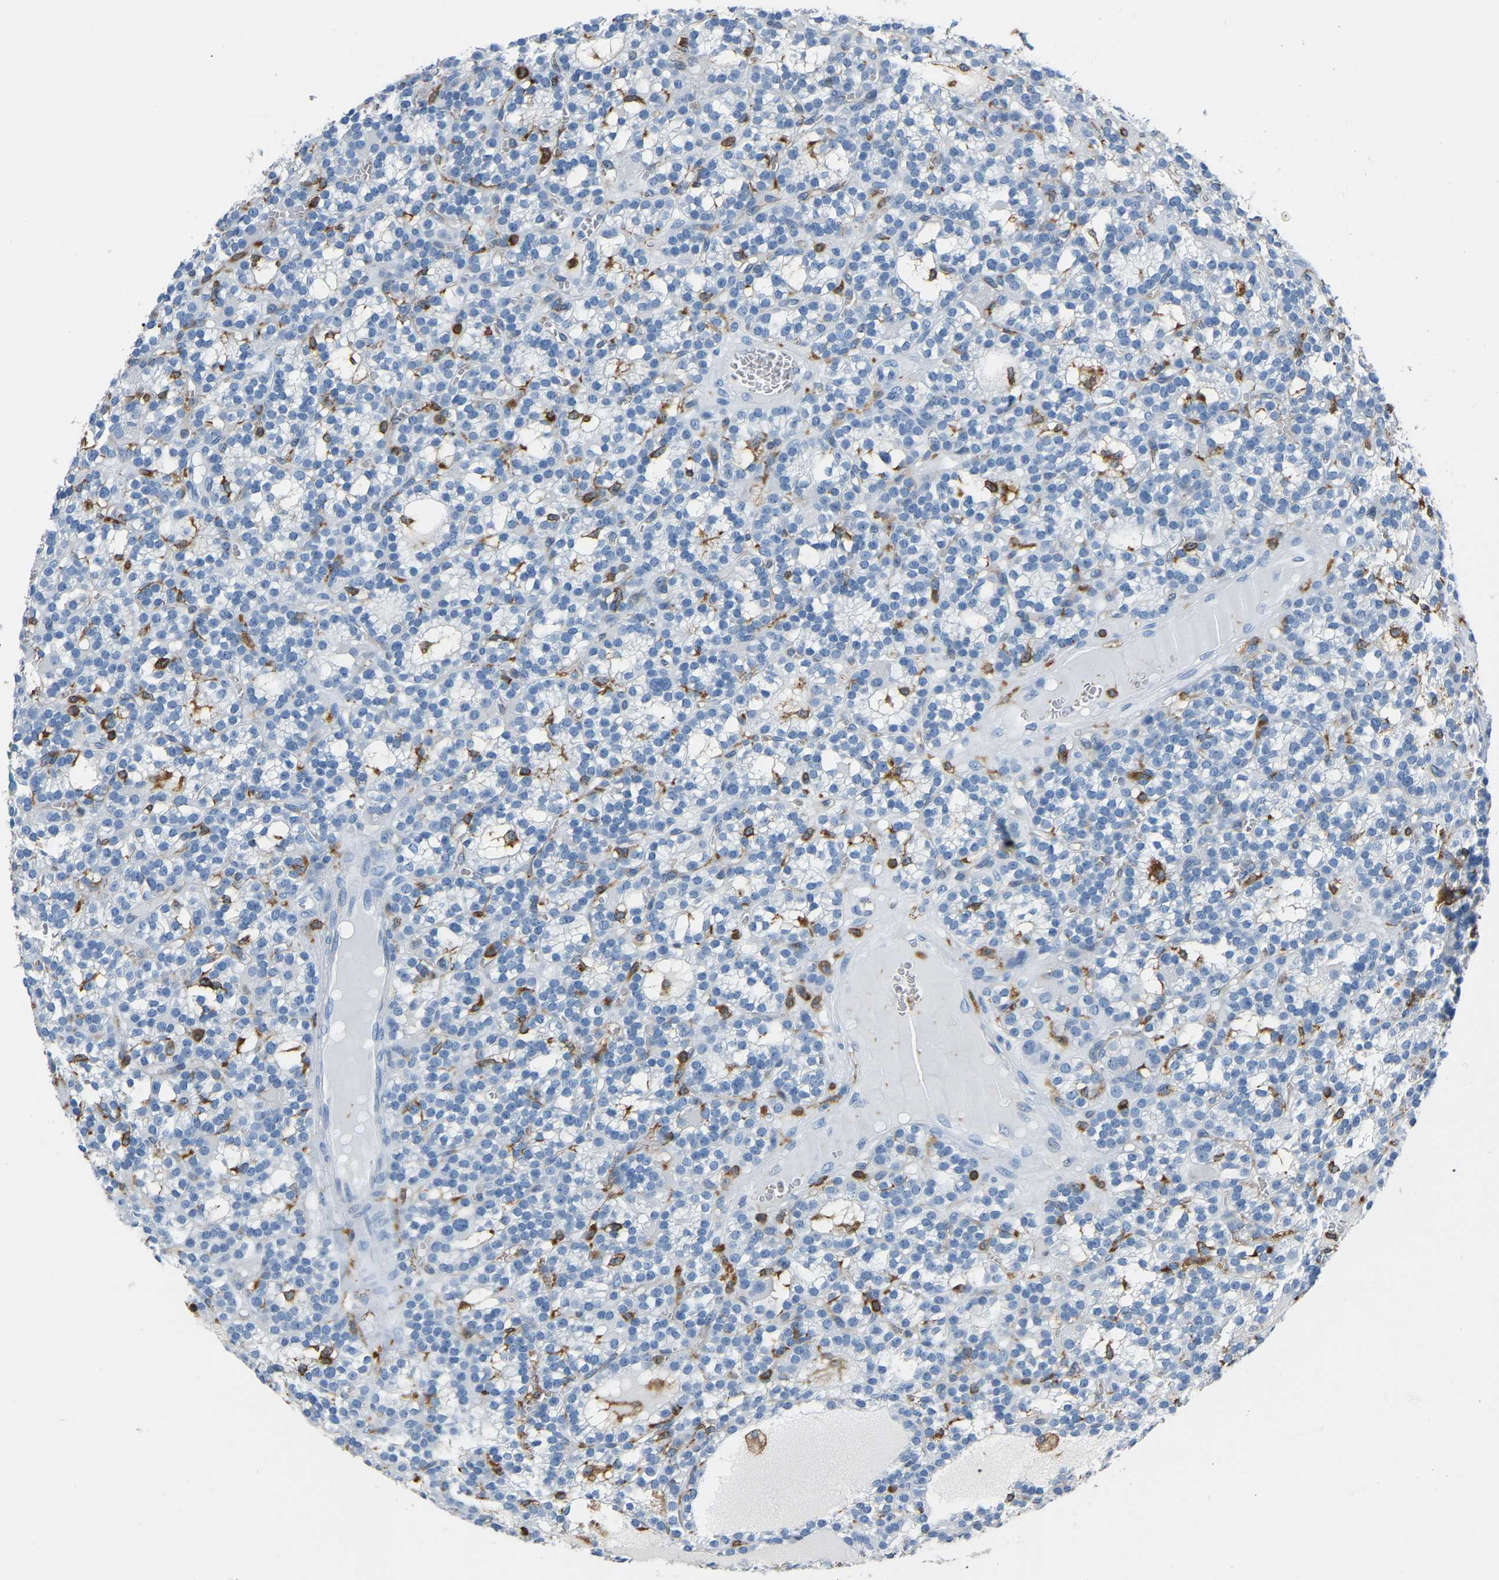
{"staining": {"intensity": "negative", "quantity": "none", "location": "none"}, "tissue": "parathyroid gland", "cell_type": "Glandular cells", "image_type": "normal", "snomed": [{"axis": "morphology", "description": "Normal tissue, NOS"}, {"axis": "morphology", "description": "Adenoma, NOS"}, {"axis": "topography", "description": "Parathyroid gland"}], "caption": "DAB immunohistochemical staining of normal human parathyroid gland exhibits no significant staining in glandular cells.", "gene": "ARHGAP45", "patient": {"sex": "female", "age": 58}}